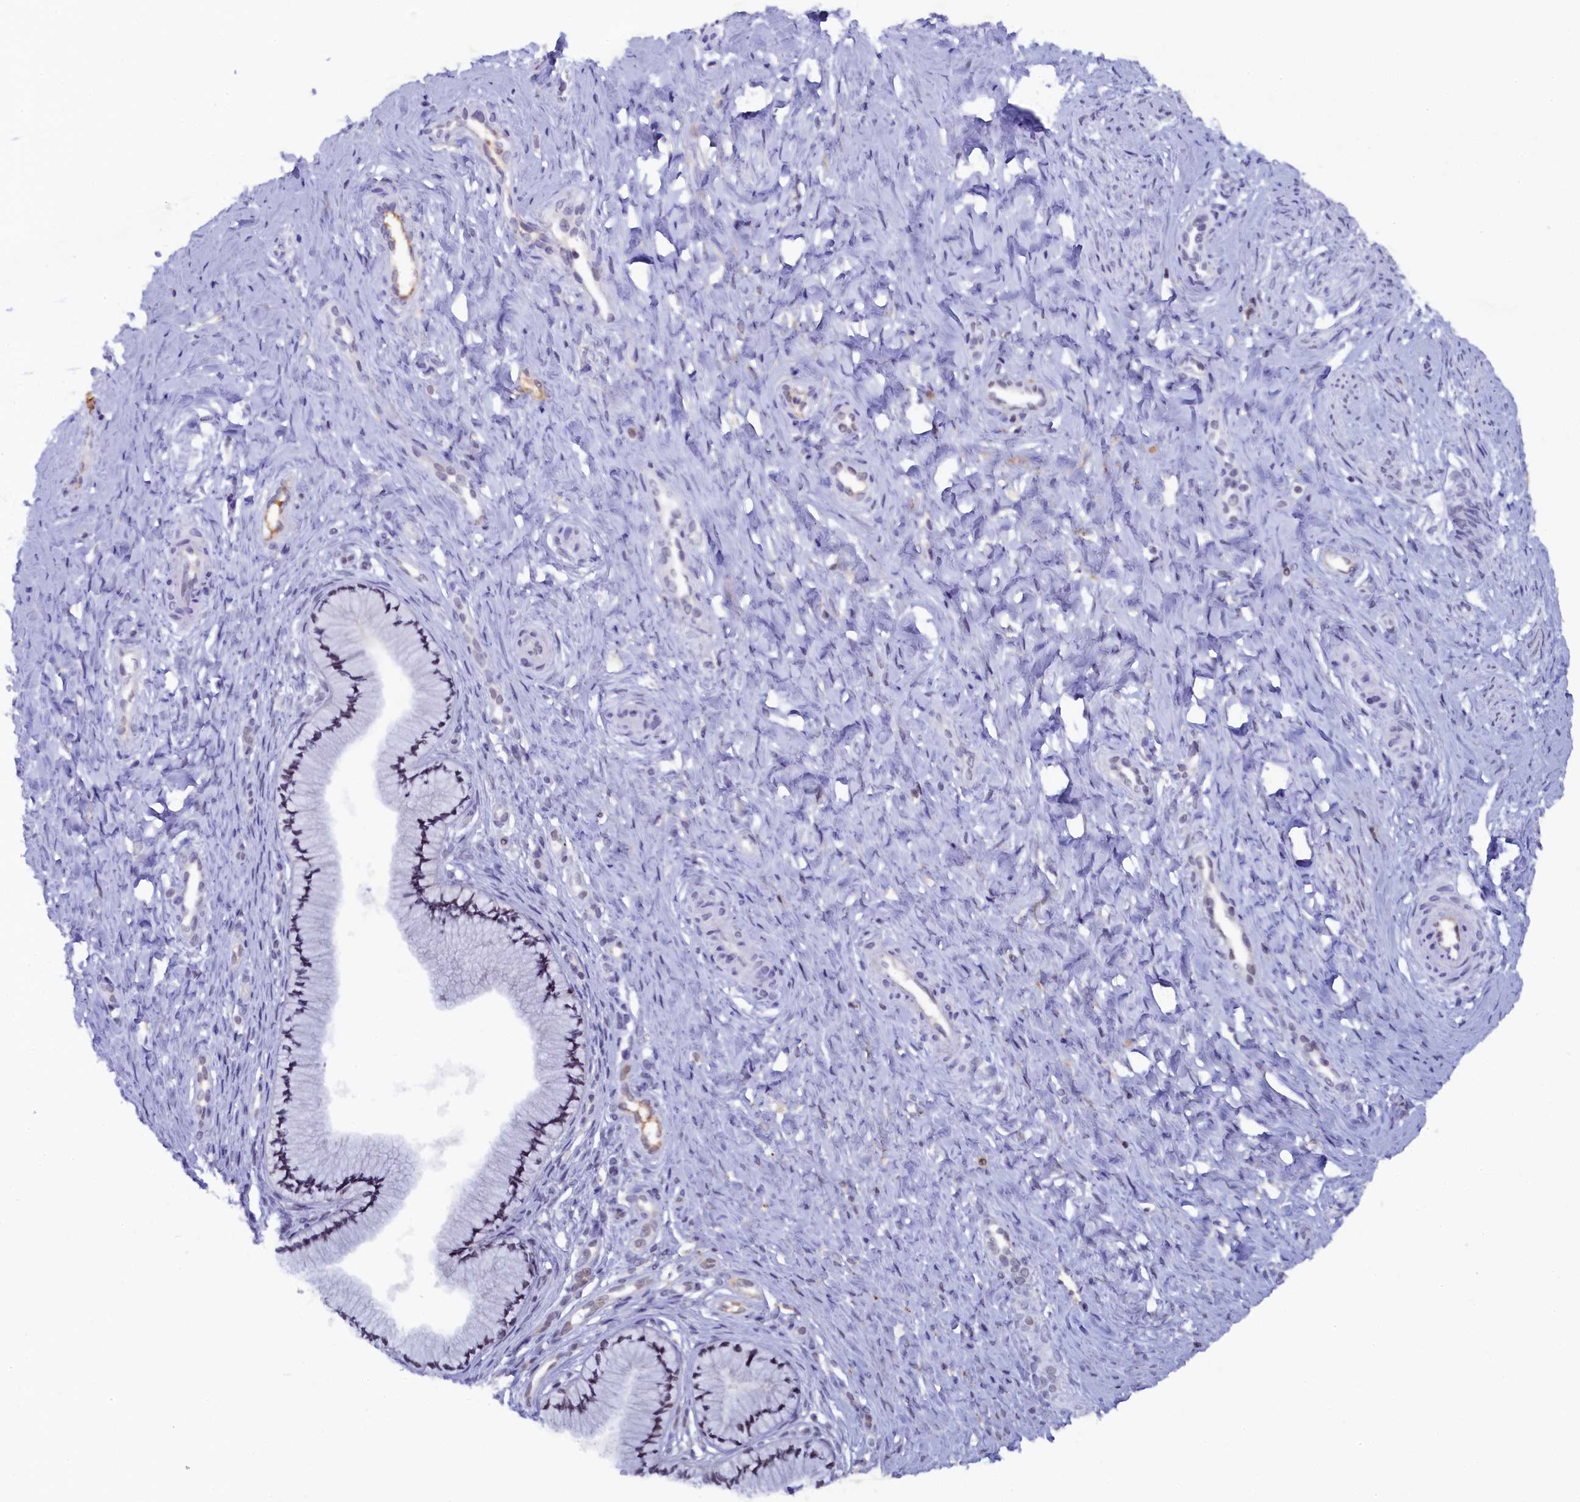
{"staining": {"intensity": "moderate", "quantity": "25%-75%", "location": "nuclear"}, "tissue": "cervix", "cell_type": "Glandular cells", "image_type": "normal", "snomed": [{"axis": "morphology", "description": "Normal tissue, NOS"}, {"axis": "topography", "description": "Cervix"}], "caption": "This micrograph shows IHC staining of unremarkable cervix, with medium moderate nuclear expression in approximately 25%-75% of glandular cells.", "gene": "INTS14", "patient": {"sex": "female", "age": 36}}